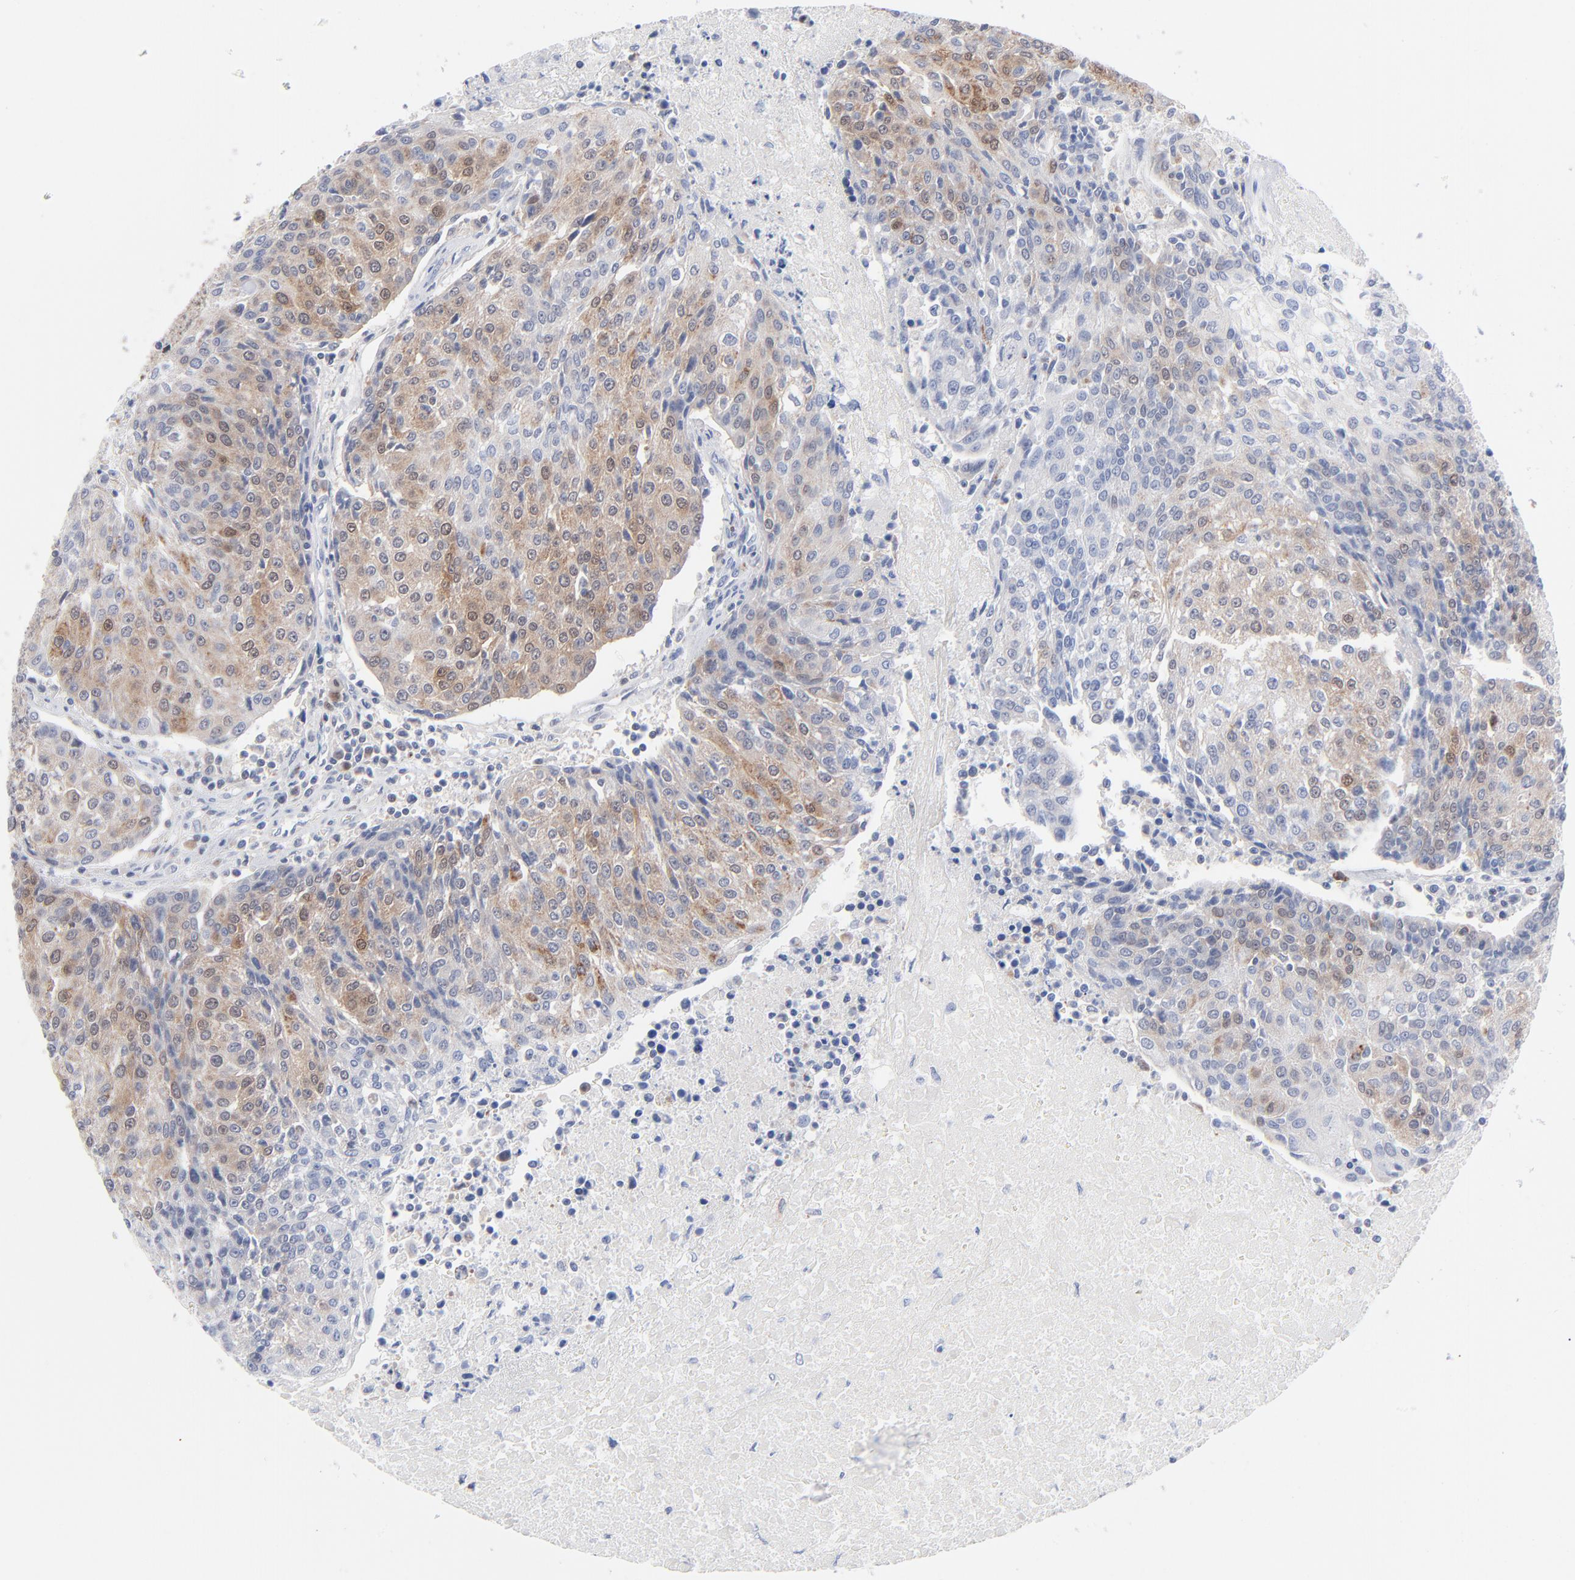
{"staining": {"intensity": "weak", "quantity": "25%-75%", "location": "cytoplasmic/membranous"}, "tissue": "urothelial cancer", "cell_type": "Tumor cells", "image_type": "cancer", "snomed": [{"axis": "morphology", "description": "Urothelial carcinoma, High grade"}, {"axis": "topography", "description": "Urinary bladder"}], "caption": "Immunohistochemical staining of high-grade urothelial carcinoma shows low levels of weak cytoplasmic/membranous protein staining in about 25%-75% of tumor cells.", "gene": "CHCHD10", "patient": {"sex": "female", "age": 85}}